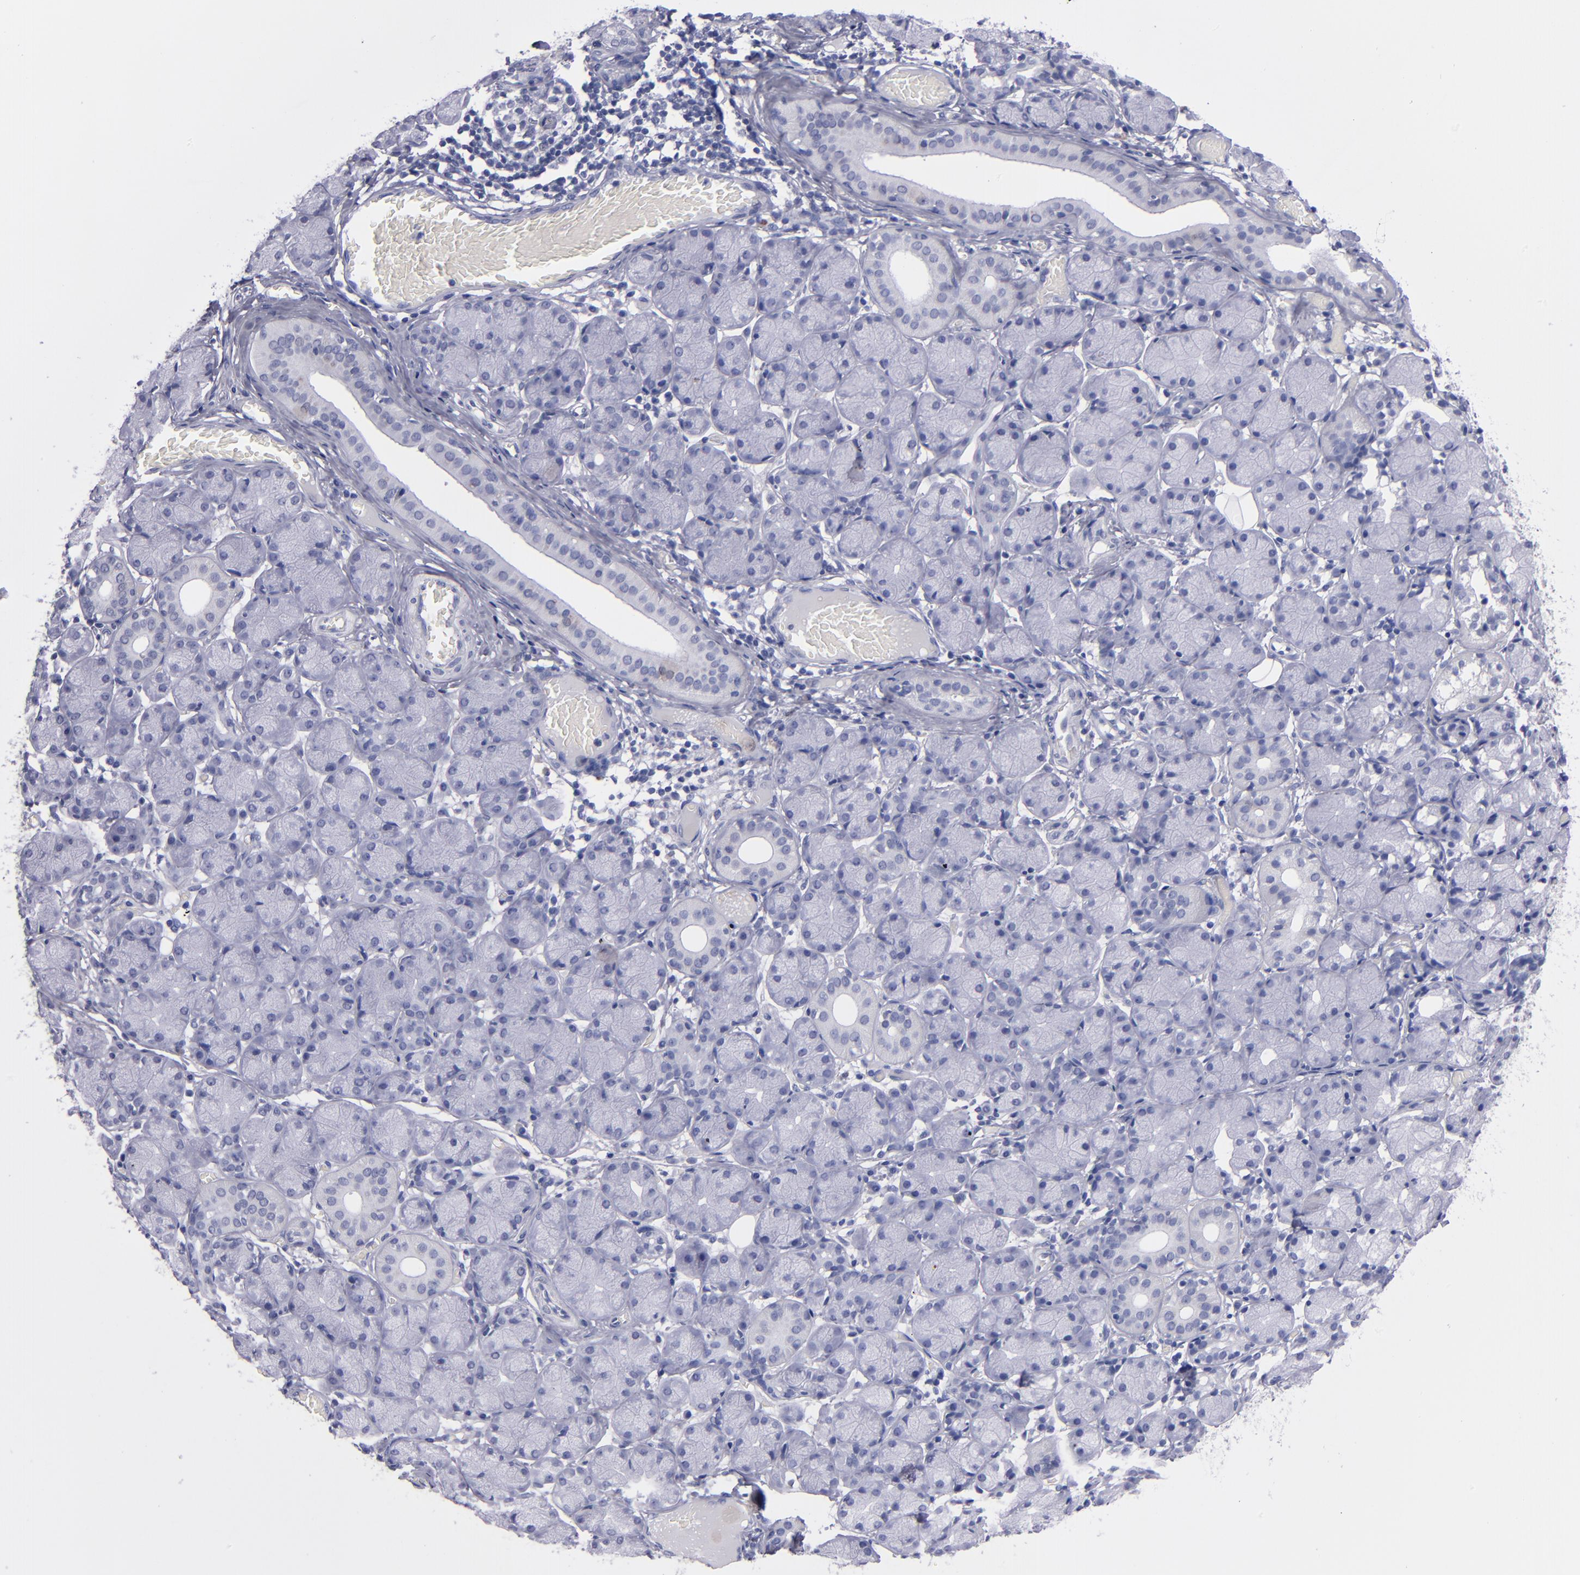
{"staining": {"intensity": "negative", "quantity": "none", "location": "none"}, "tissue": "salivary gland", "cell_type": "Glandular cells", "image_type": "normal", "snomed": [{"axis": "morphology", "description": "Normal tissue, NOS"}, {"axis": "topography", "description": "Salivary gland"}], "caption": "A micrograph of salivary gland stained for a protein displays no brown staining in glandular cells. (Brightfield microscopy of DAB IHC at high magnification).", "gene": "HNF1B", "patient": {"sex": "female", "age": 24}}